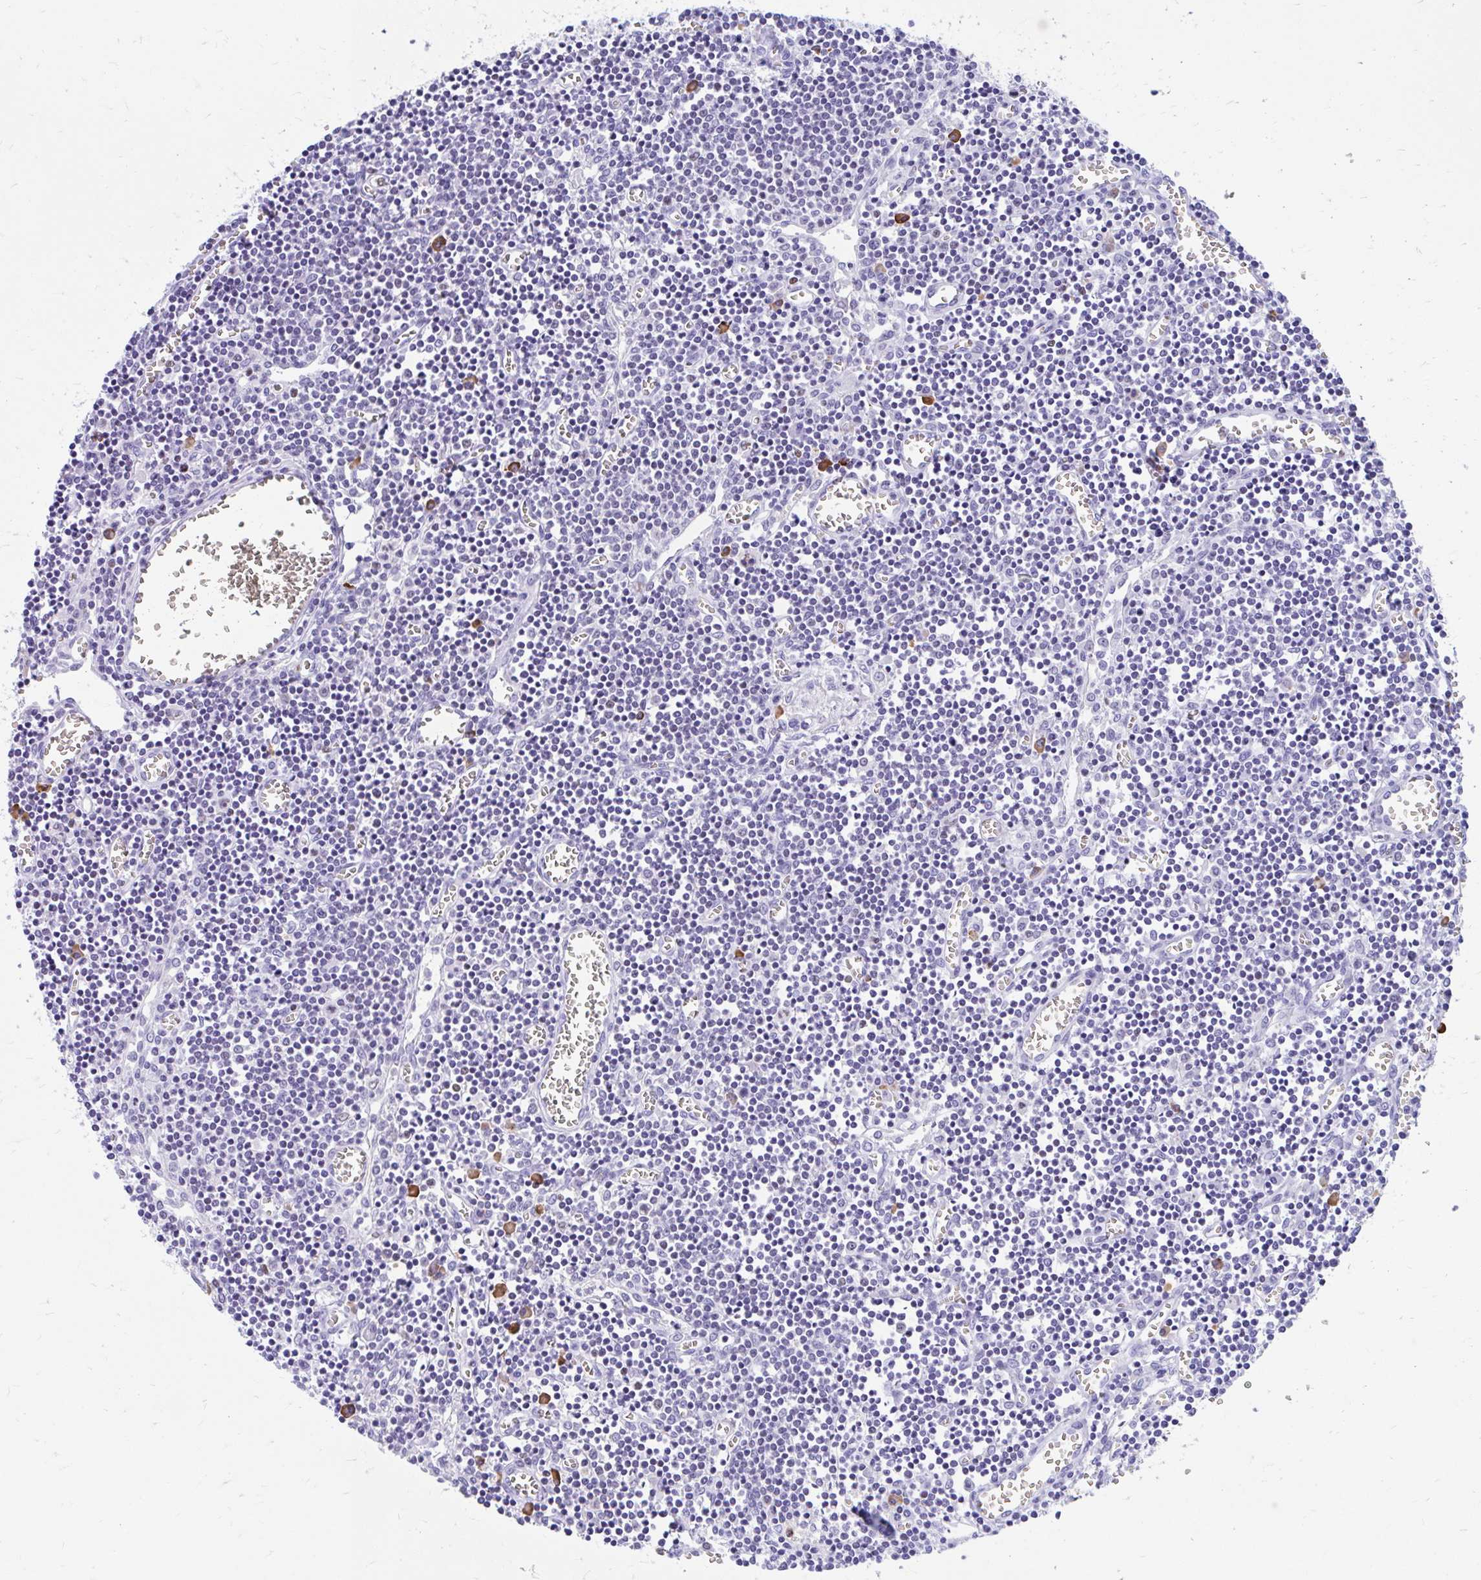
{"staining": {"intensity": "negative", "quantity": "none", "location": "none"}, "tissue": "lymph node", "cell_type": "Germinal center cells", "image_type": "normal", "snomed": [{"axis": "morphology", "description": "Normal tissue, NOS"}, {"axis": "topography", "description": "Lymph node"}], "caption": "Micrograph shows no significant protein positivity in germinal center cells of benign lymph node. The staining was performed using DAB to visualize the protein expression in brown, while the nuclei were stained in blue with hematoxylin (Magnification: 20x).", "gene": "RUNX3", "patient": {"sex": "male", "age": 66}}